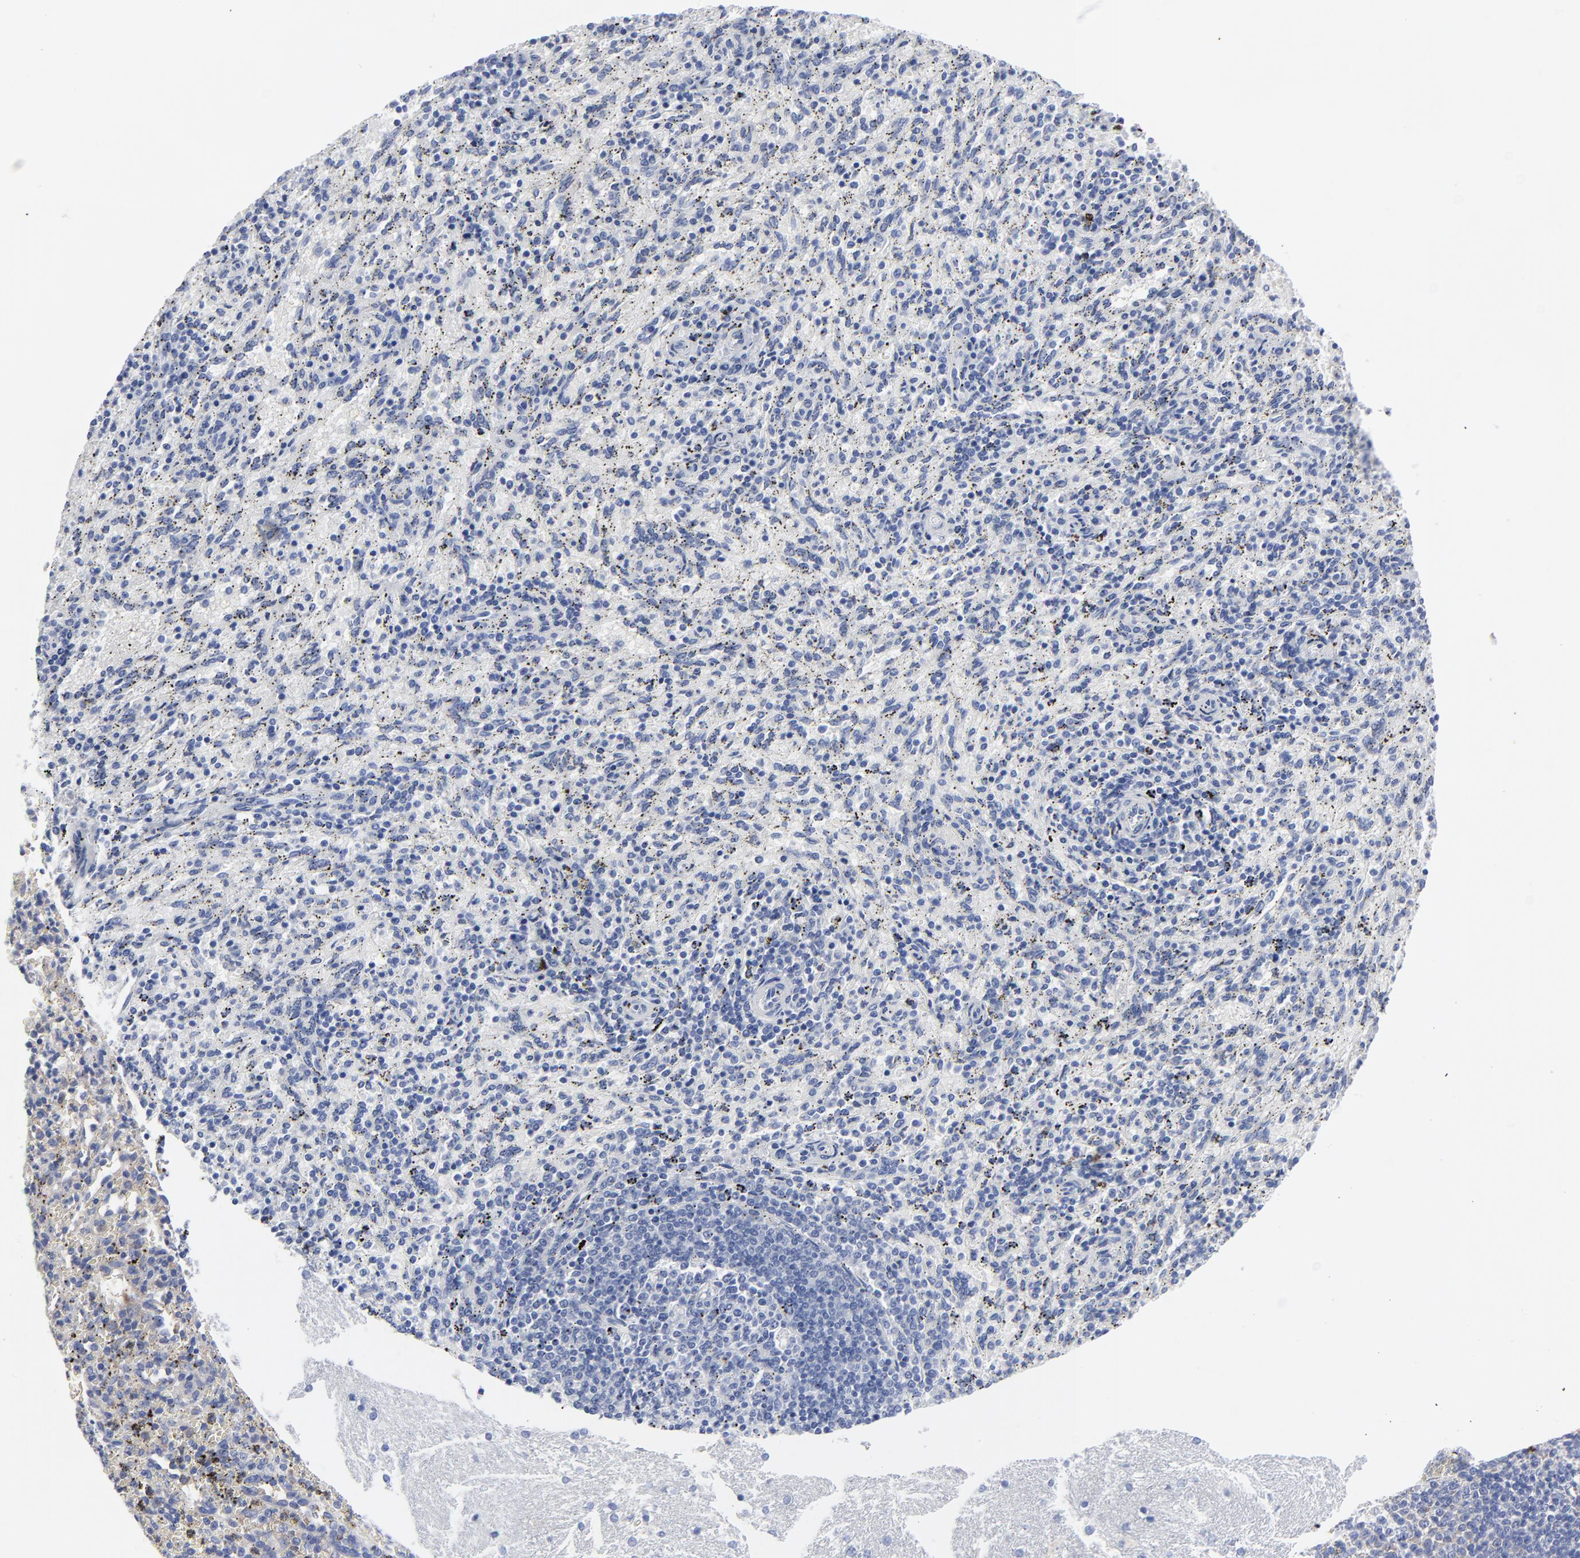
{"staining": {"intensity": "negative", "quantity": "none", "location": "none"}, "tissue": "spleen", "cell_type": "Cells in red pulp", "image_type": "normal", "snomed": [{"axis": "morphology", "description": "Normal tissue, NOS"}, {"axis": "topography", "description": "Spleen"}], "caption": "Cells in red pulp are negative for protein expression in normal human spleen. Brightfield microscopy of immunohistochemistry stained with DAB (brown) and hematoxylin (blue), captured at high magnification.", "gene": "STAT2", "patient": {"sex": "female", "age": 10}}